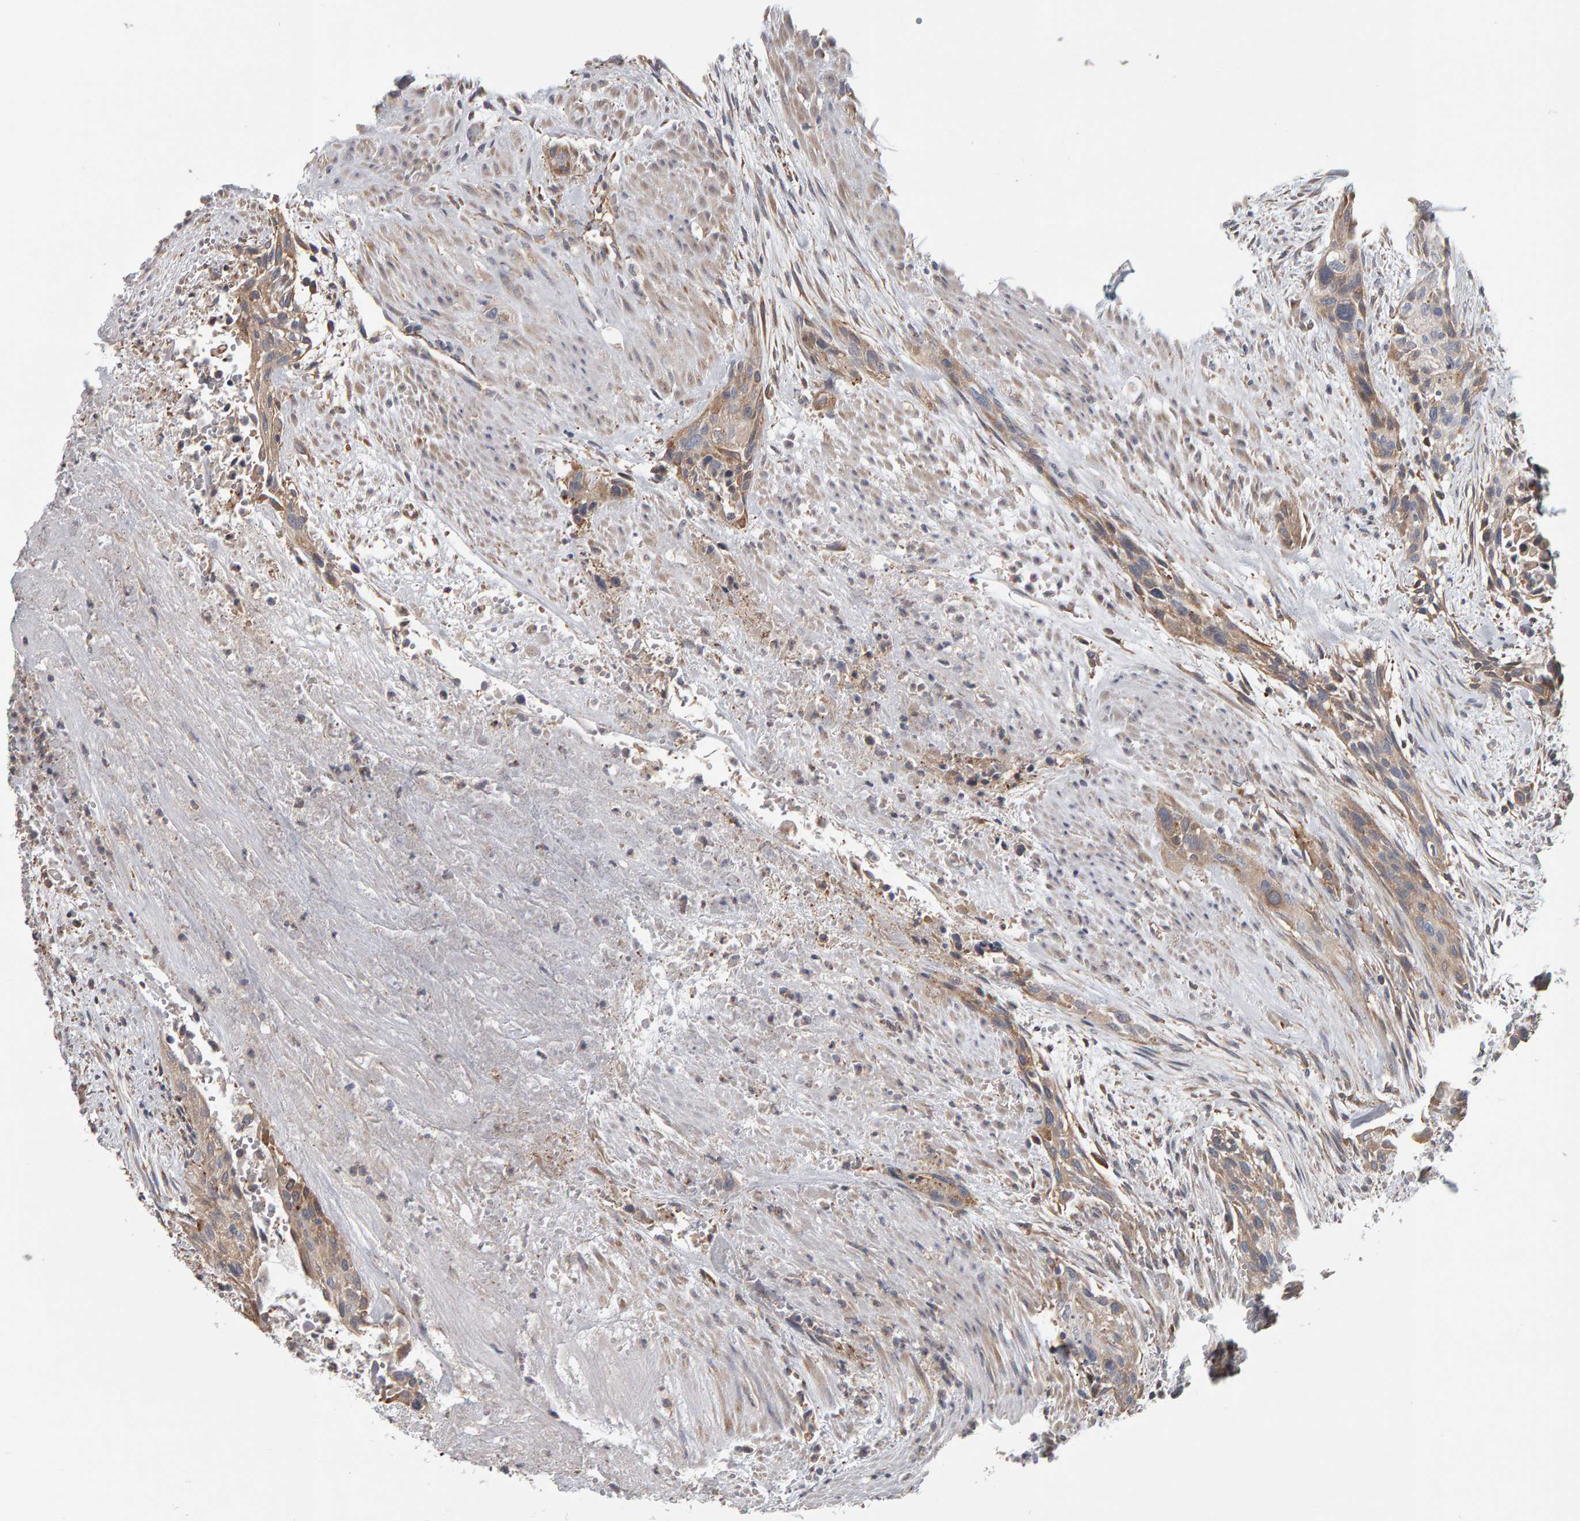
{"staining": {"intensity": "weak", "quantity": "25%-75%", "location": "cytoplasmic/membranous"}, "tissue": "urothelial cancer", "cell_type": "Tumor cells", "image_type": "cancer", "snomed": [{"axis": "morphology", "description": "Urothelial carcinoma, High grade"}, {"axis": "topography", "description": "Urinary bladder"}], "caption": "There is low levels of weak cytoplasmic/membranous staining in tumor cells of urothelial cancer, as demonstrated by immunohistochemical staining (brown color).", "gene": "C9orf72", "patient": {"sex": "male", "age": 35}}